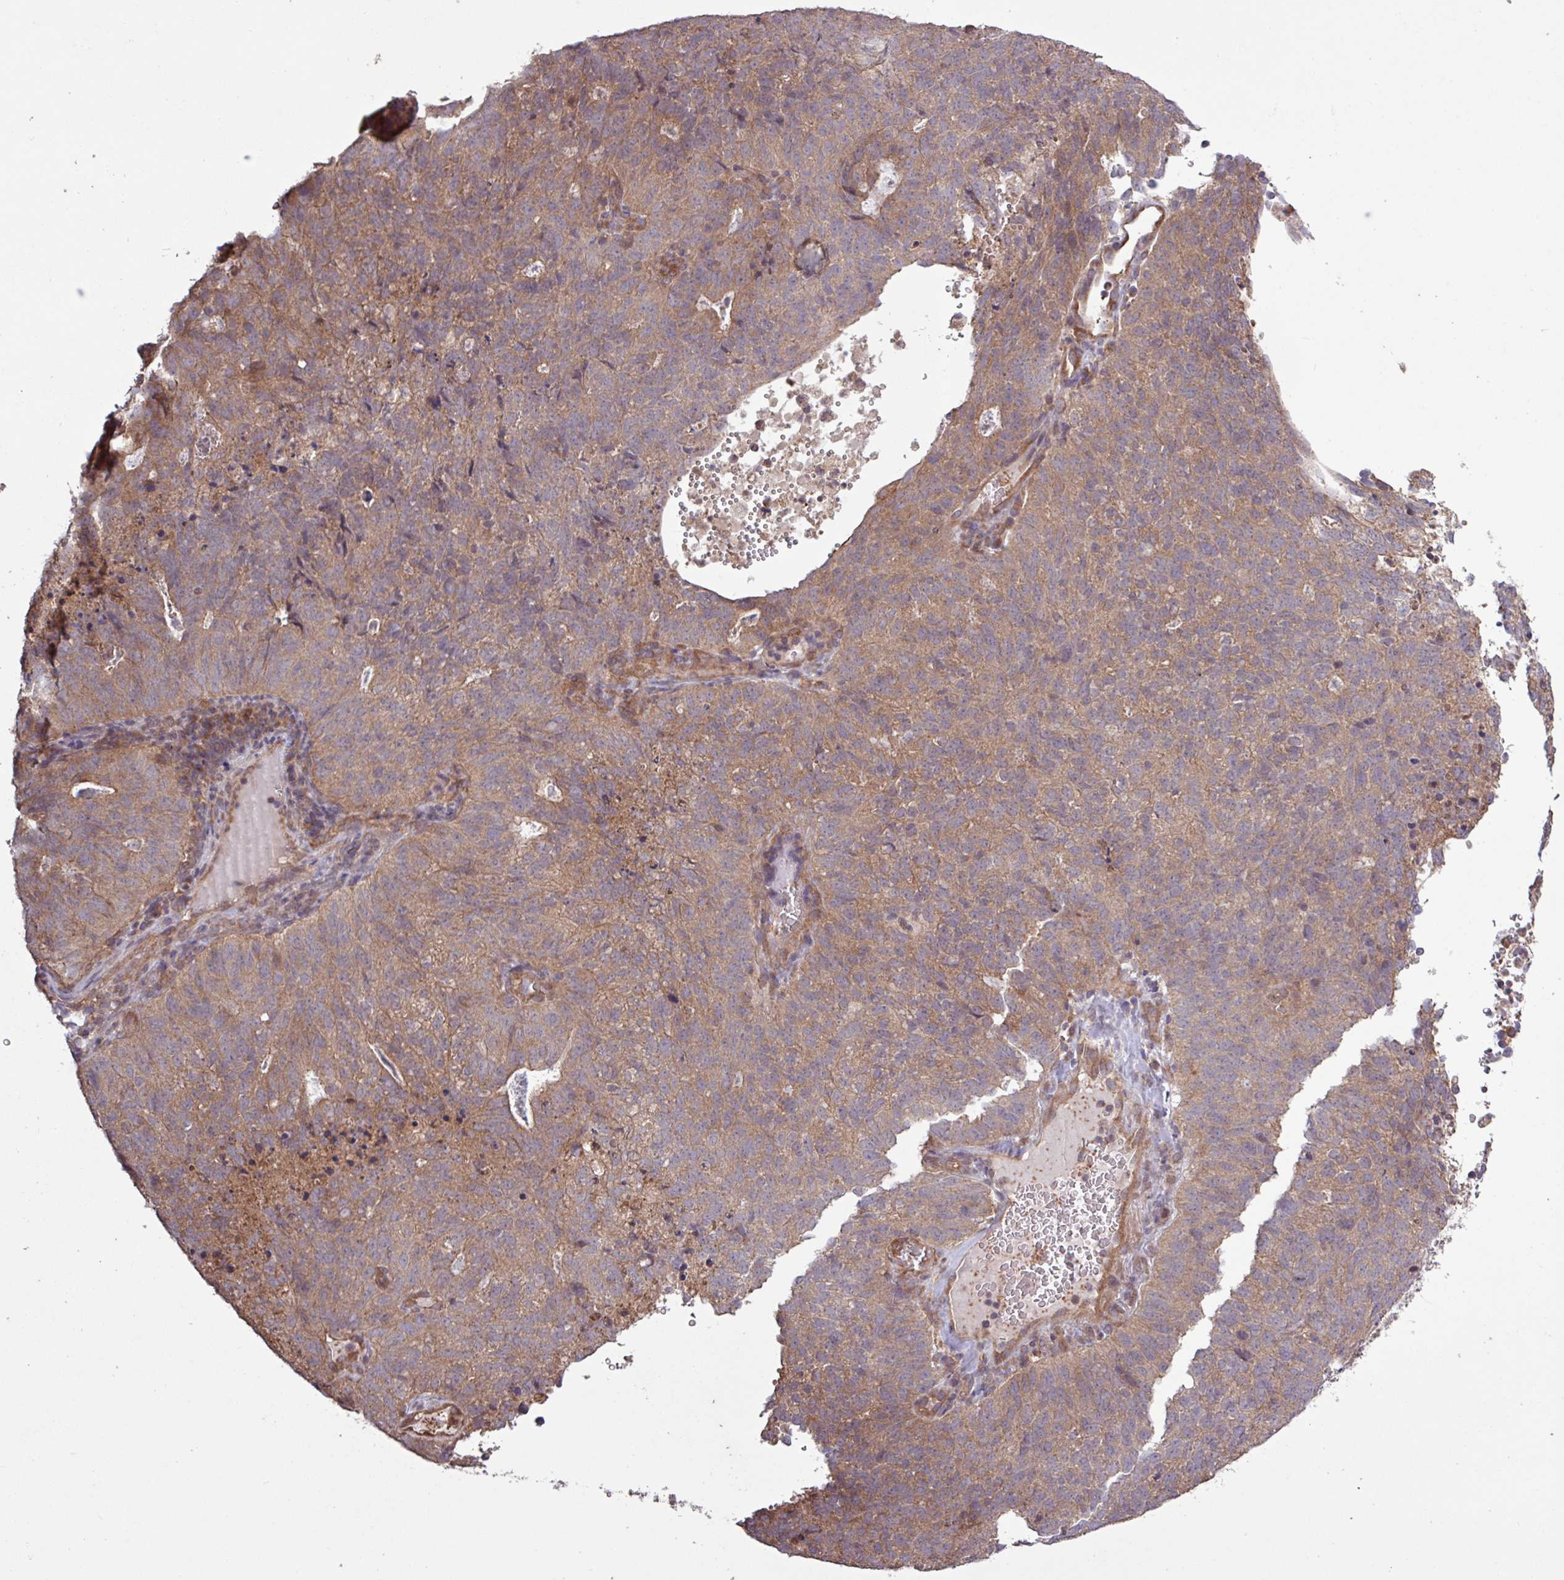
{"staining": {"intensity": "moderate", "quantity": ">75%", "location": "cytoplasmic/membranous"}, "tissue": "cervical cancer", "cell_type": "Tumor cells", "image_type": "cancer", "snomed": [{"axis": "morphology", "description": "Adenocarcinoma, NOS"}, {"axis": "topography", "description": "Cervix"}], "caption": "This histopathology image shows immunohistochemistry staining of adenocarcinoma (cervical), with medium moderate cytoplasmic/membranous staining in about >75% of tumor cells.", "gene": "TRABD2A", "patient": {"sex": "female", "age": 38}}